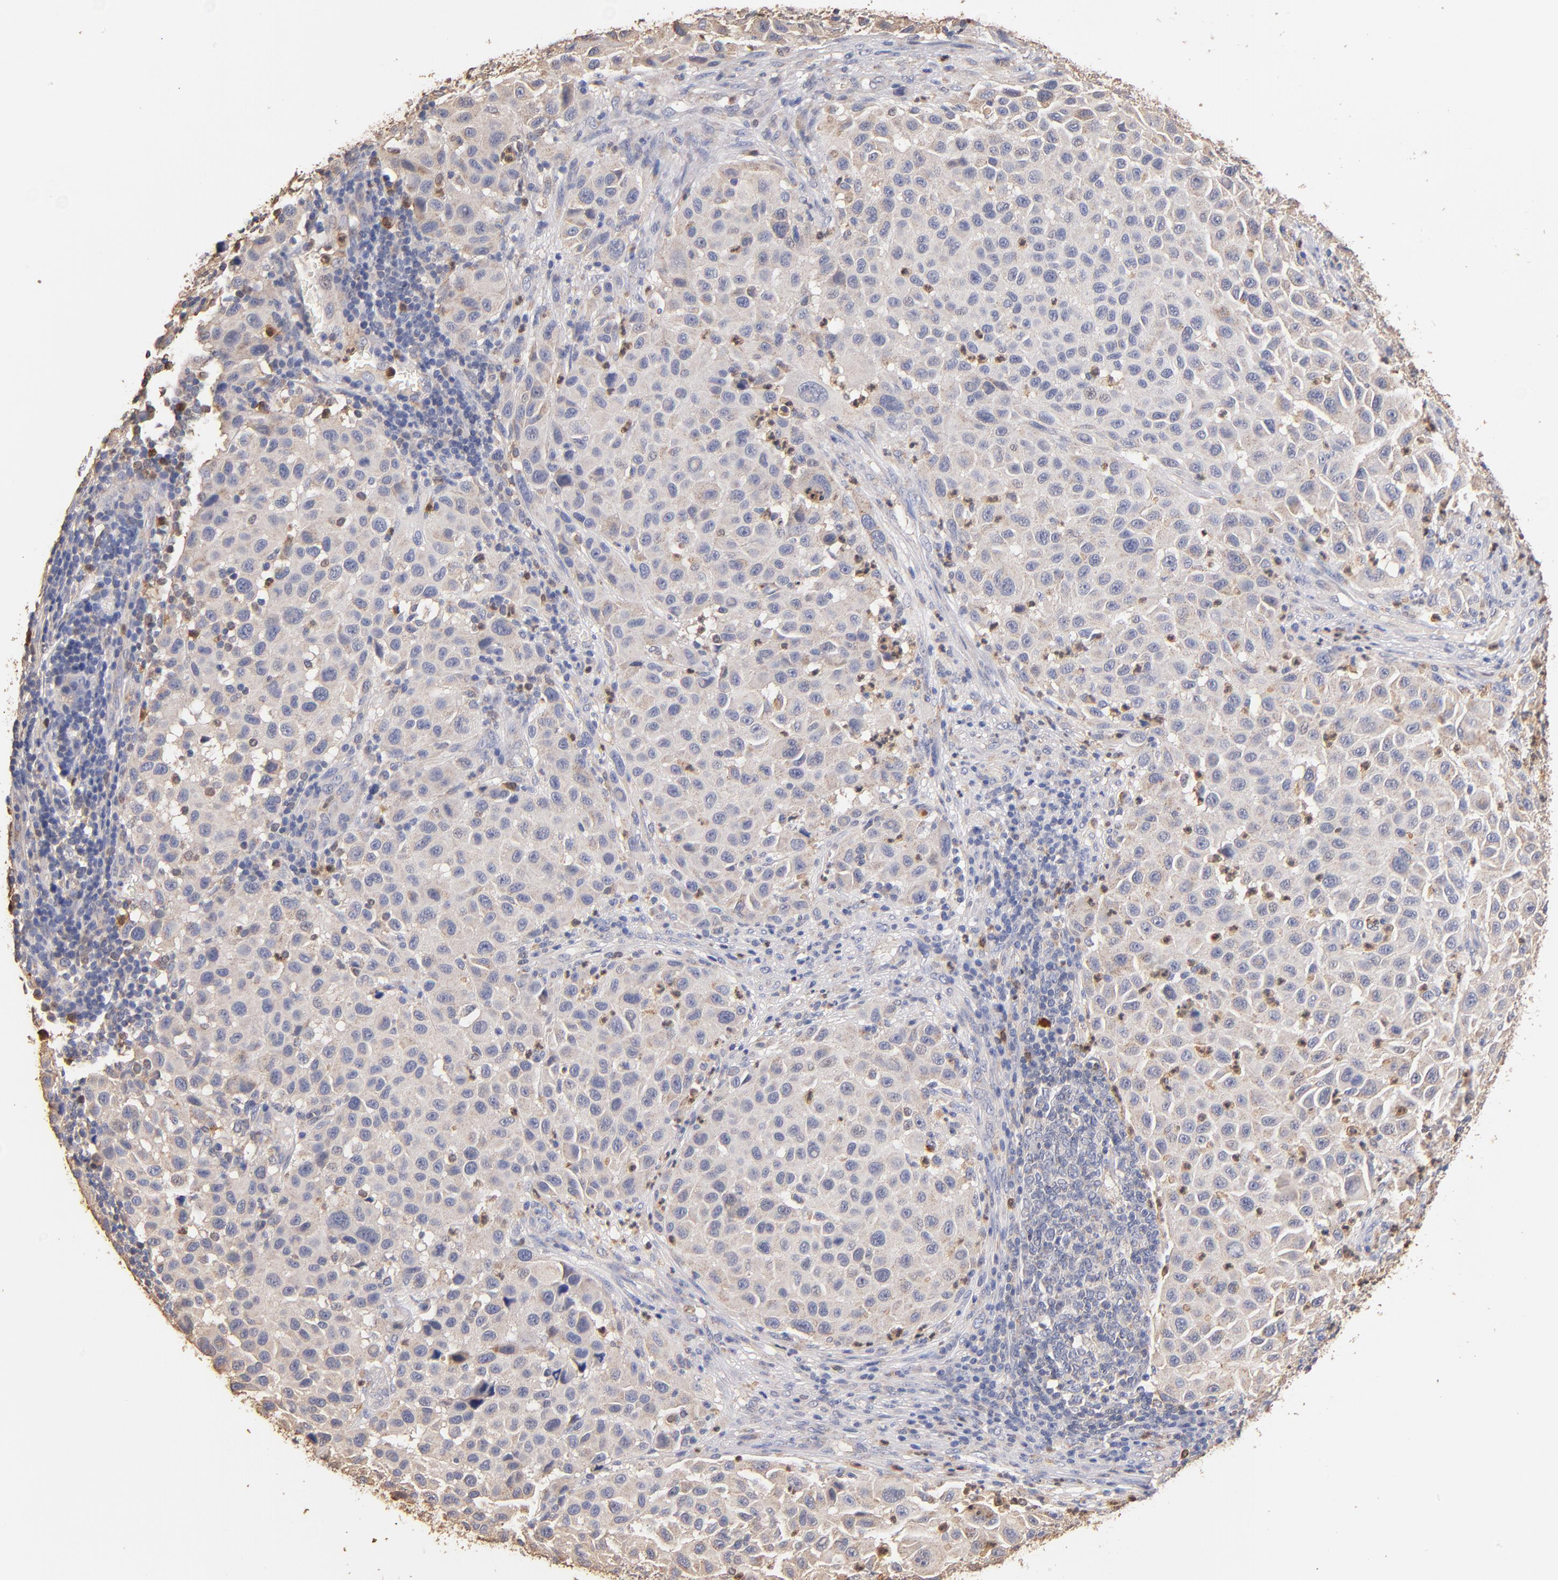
{"staining": {"intensity": "negative", "quantity": "none", "location": "none"}, "tissue": "melanoma", "cell_type": "Tumor cells", "image_type": "cancer", "snomed": [{"axis": "morphology", "description": "Malignant melanoma, Metastatic site"}, {"axis": "topography", "description": "Lymph node"}], "caption": "Tumor cells show no significant protein positivity in malignant melanoma (metastatic site).", "gene": "RO60", "patient": {"sex": "male", "age": 61}}